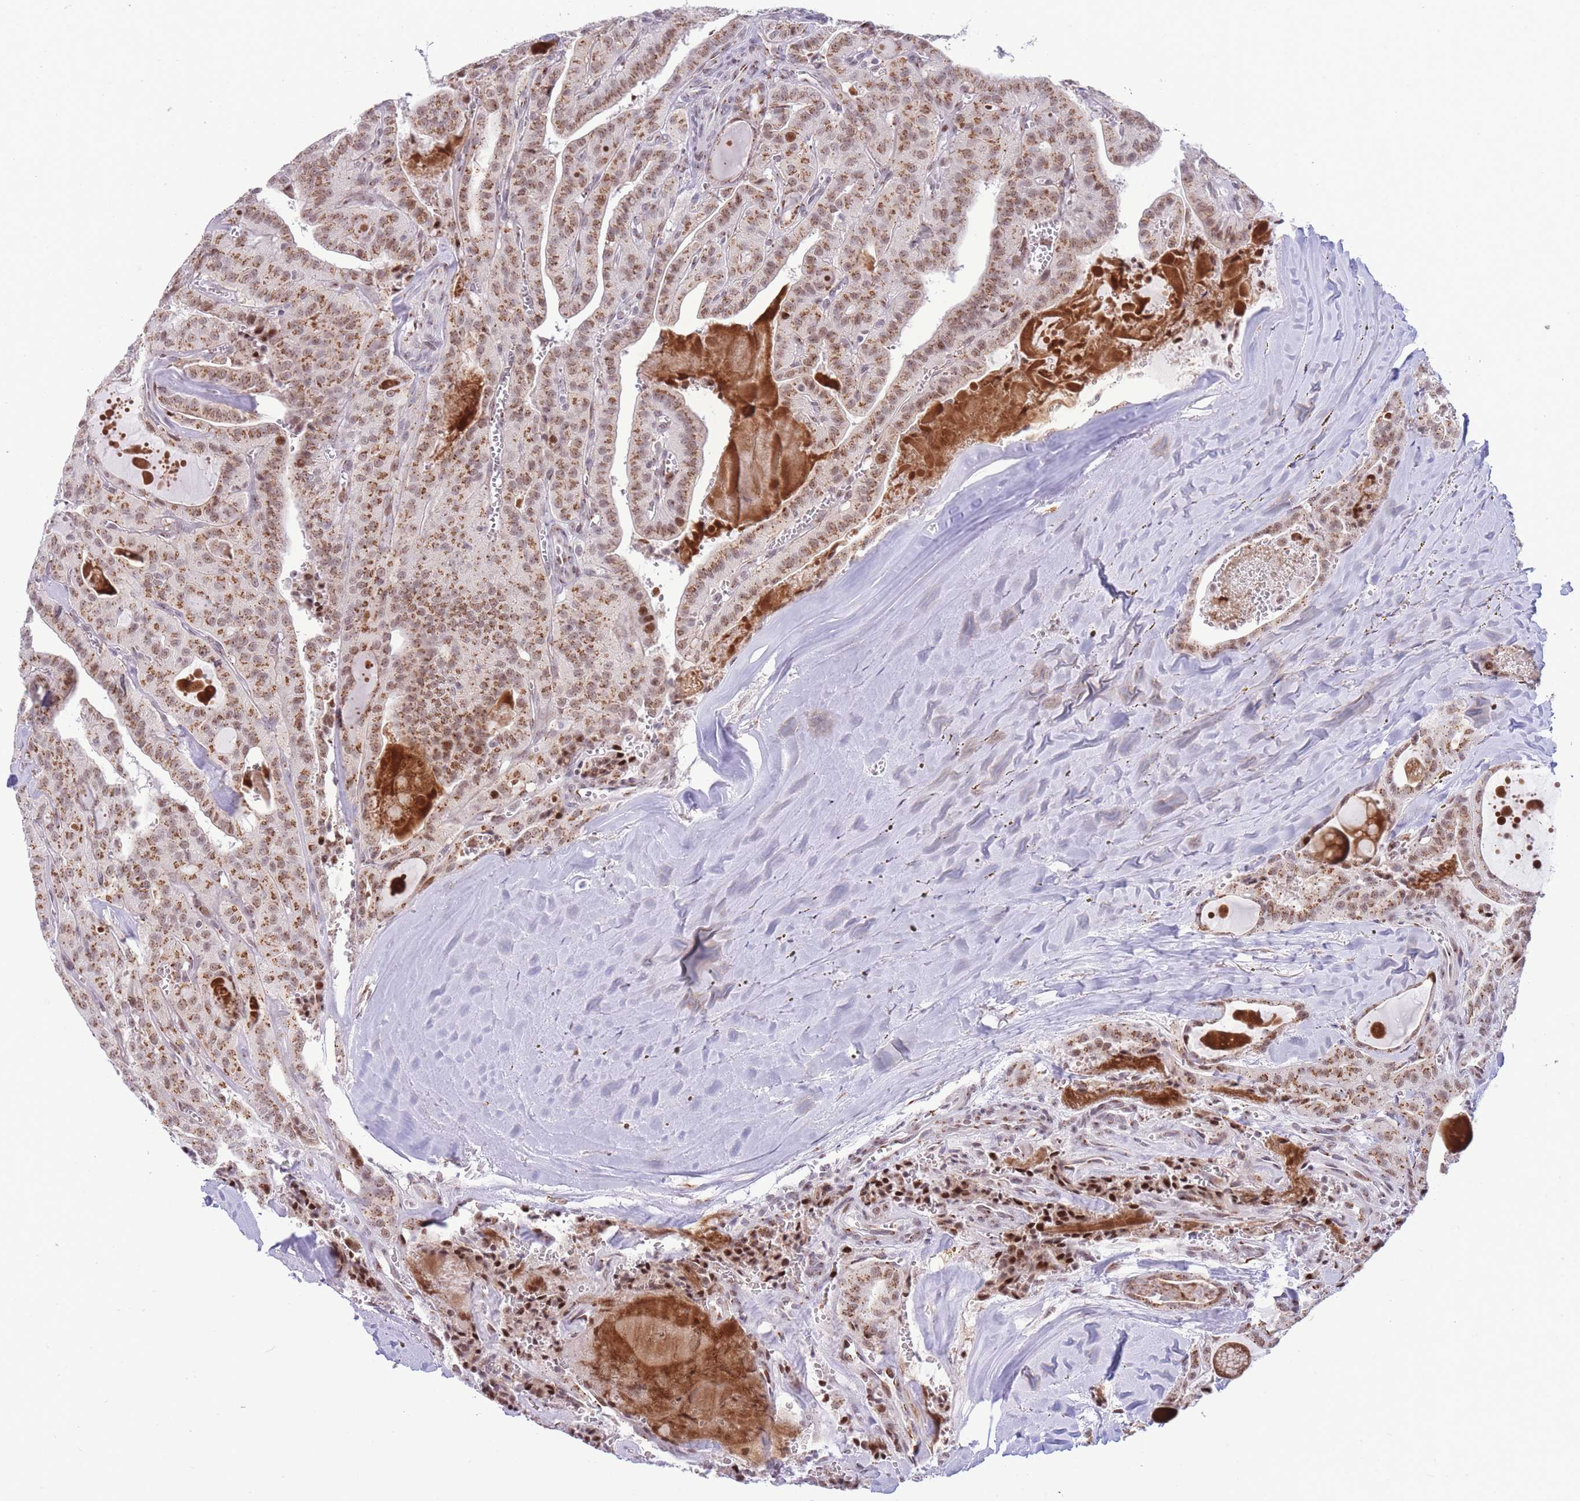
{"staining": {"intensity": "moderate", "quantity": ">75%", "location": "cytoplasmic/membranous,nuclear"}, "tissue": "thyroid cancer", "cell_type": "Tumor cells", "image_type": "cancer", "snomed": [{"axis": "morphology", "description": "Papillary adenocarcinoma, NOS"}, {"axis": "topography", "description": "Thyroid gland"}], "caption": "Human thyroid cancer (papillary adenocarcinoma) stained with a brown dye displays moderate cytoplasmic/membranous and nuclear positive positivity in approximately >75% of tumor cells.", "gene": "INO80C", "patient": {"sex": "male", "age": 52}}